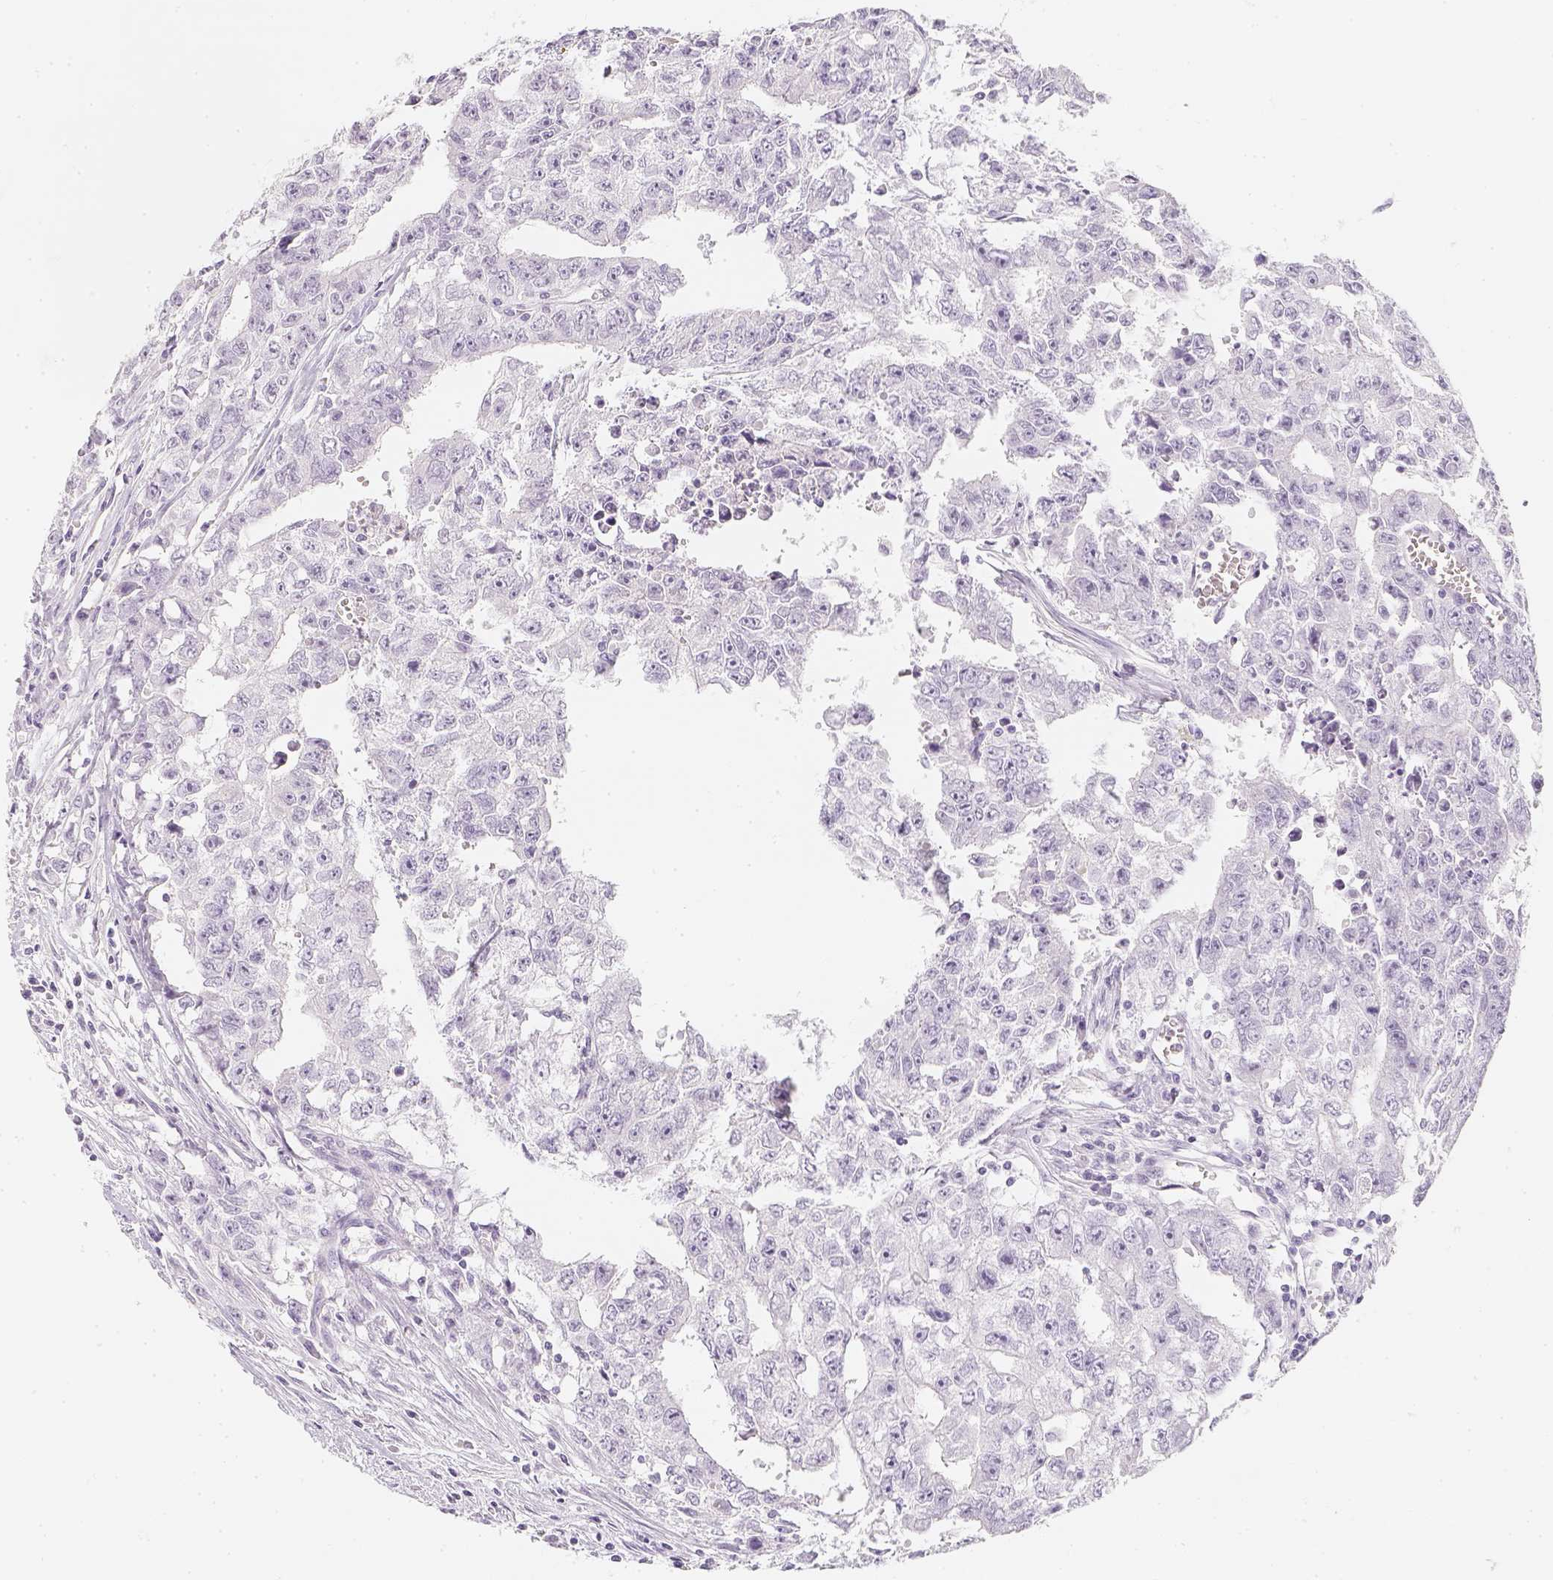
{"staining": {"intensity": "negative", "quantity": "none", "location": "none"}, "tissue": "testis cancer", "cell_type": "Tumor cells", "image_type": "cancer", "snomed": [{"axis": "morphology", "description": "Carcinoma, Embryonal, NOS"}, {"axis": "morphology", "description": "Teratoma, malignant, NOS"}, {"axis": "topography", "description": "Testis"}], "caption": "The histopathology image displays no significant staining in tumor cells of testis cancer.", "gene": "SLC18A1", "patient": {"sex": "male", "age": 24}}